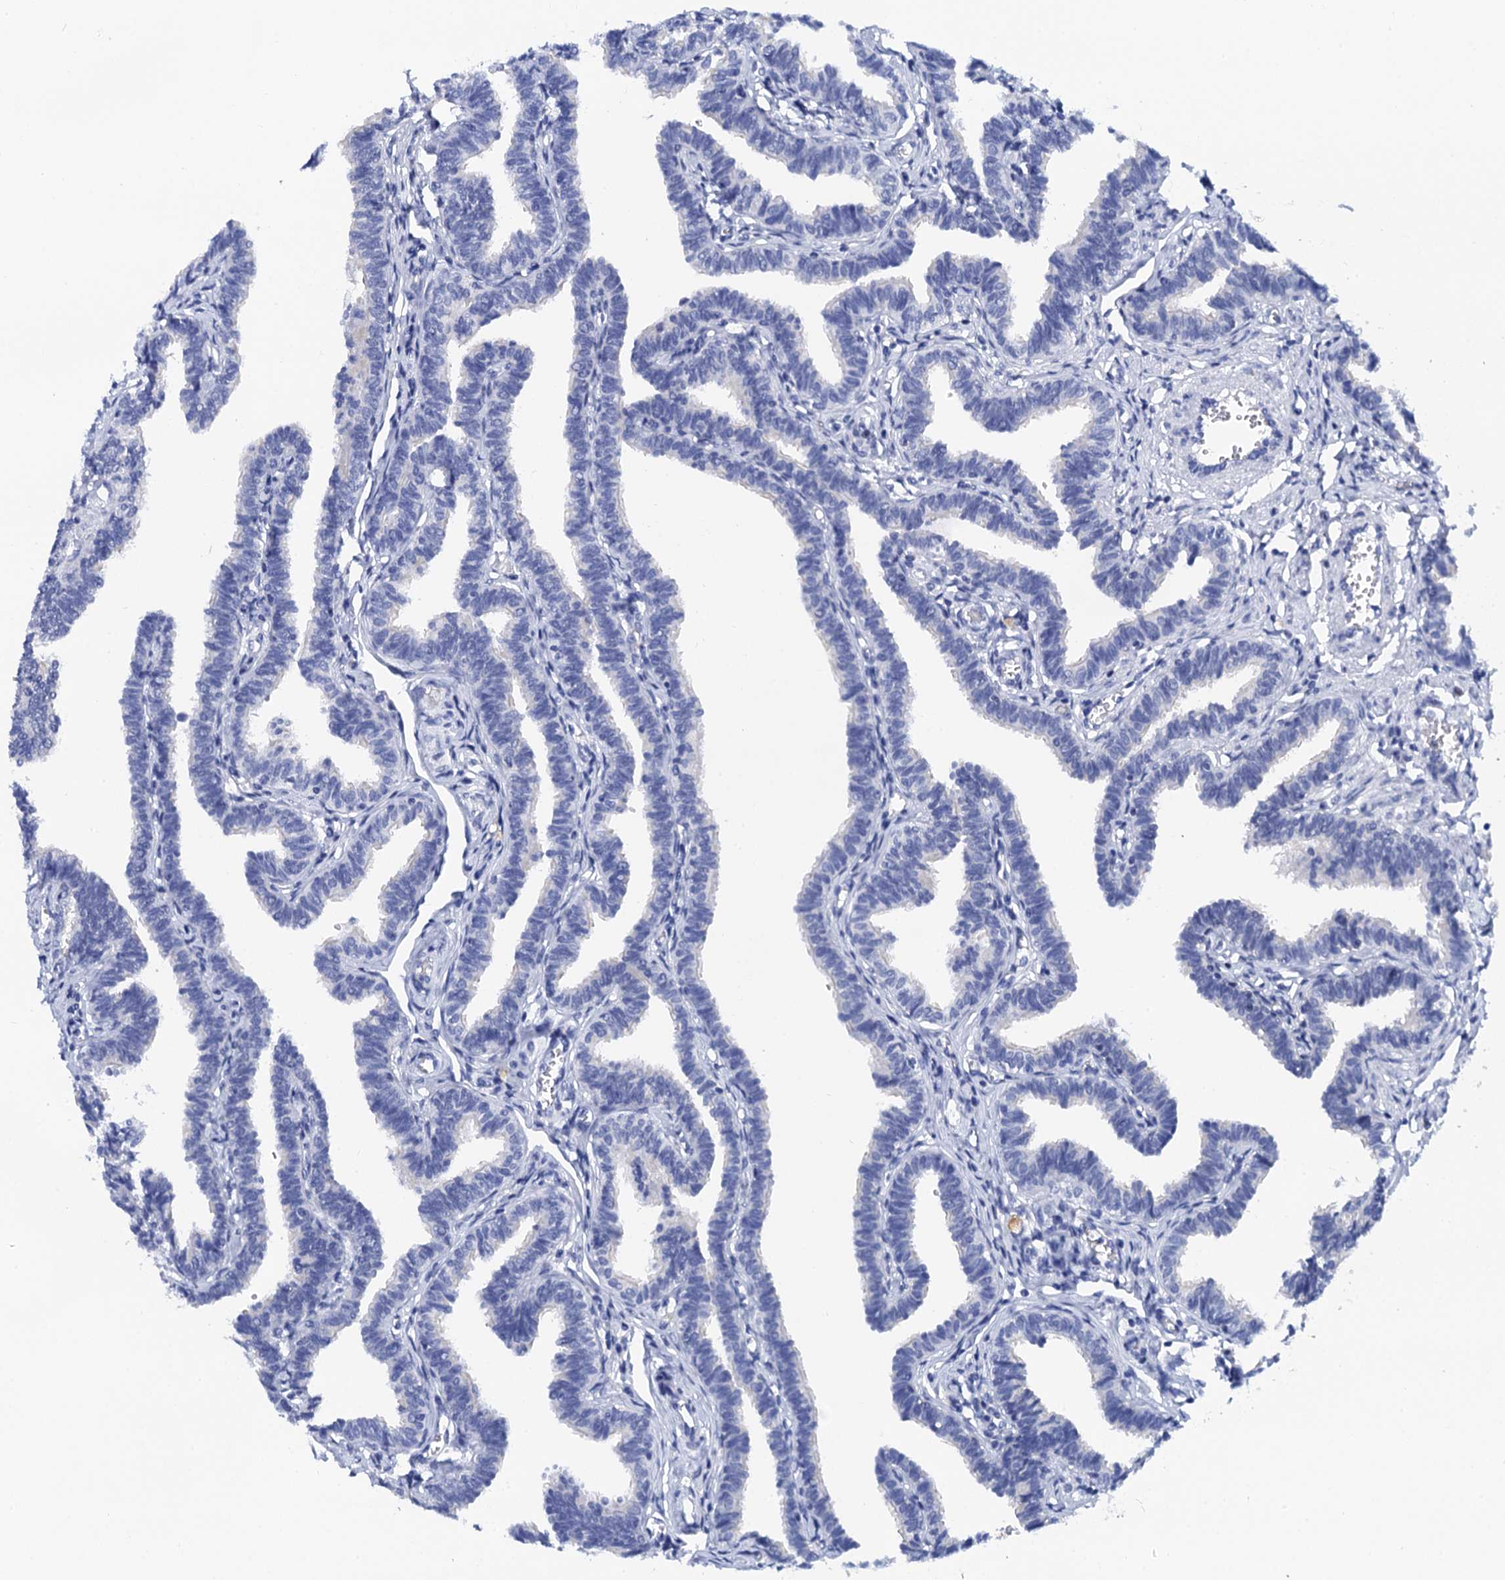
{"staining": {"intensity": "negative", "quantity": "none", "location": "none"}, "tissue": "fallopian tube", "cell_type": "Glandular cells", "image_type": "normal", "snomed": [{"axis": "morphology", "description": "Normal tissue, NOS"}, {"axis": "topography", "description": "Fallopian tube"}, {"axis": "topography", "description": "Ovary"}], "caption": "High magnification brightfield microscopy of normal fallopian tube stained with DAB (3,3'-diaminobenzidine) (brown) and counterstained with hematoxylin (blue): glandular cells show no significant expression.", "gene": "LYPD3", "patient": {"sex": "female", "age": 23}}